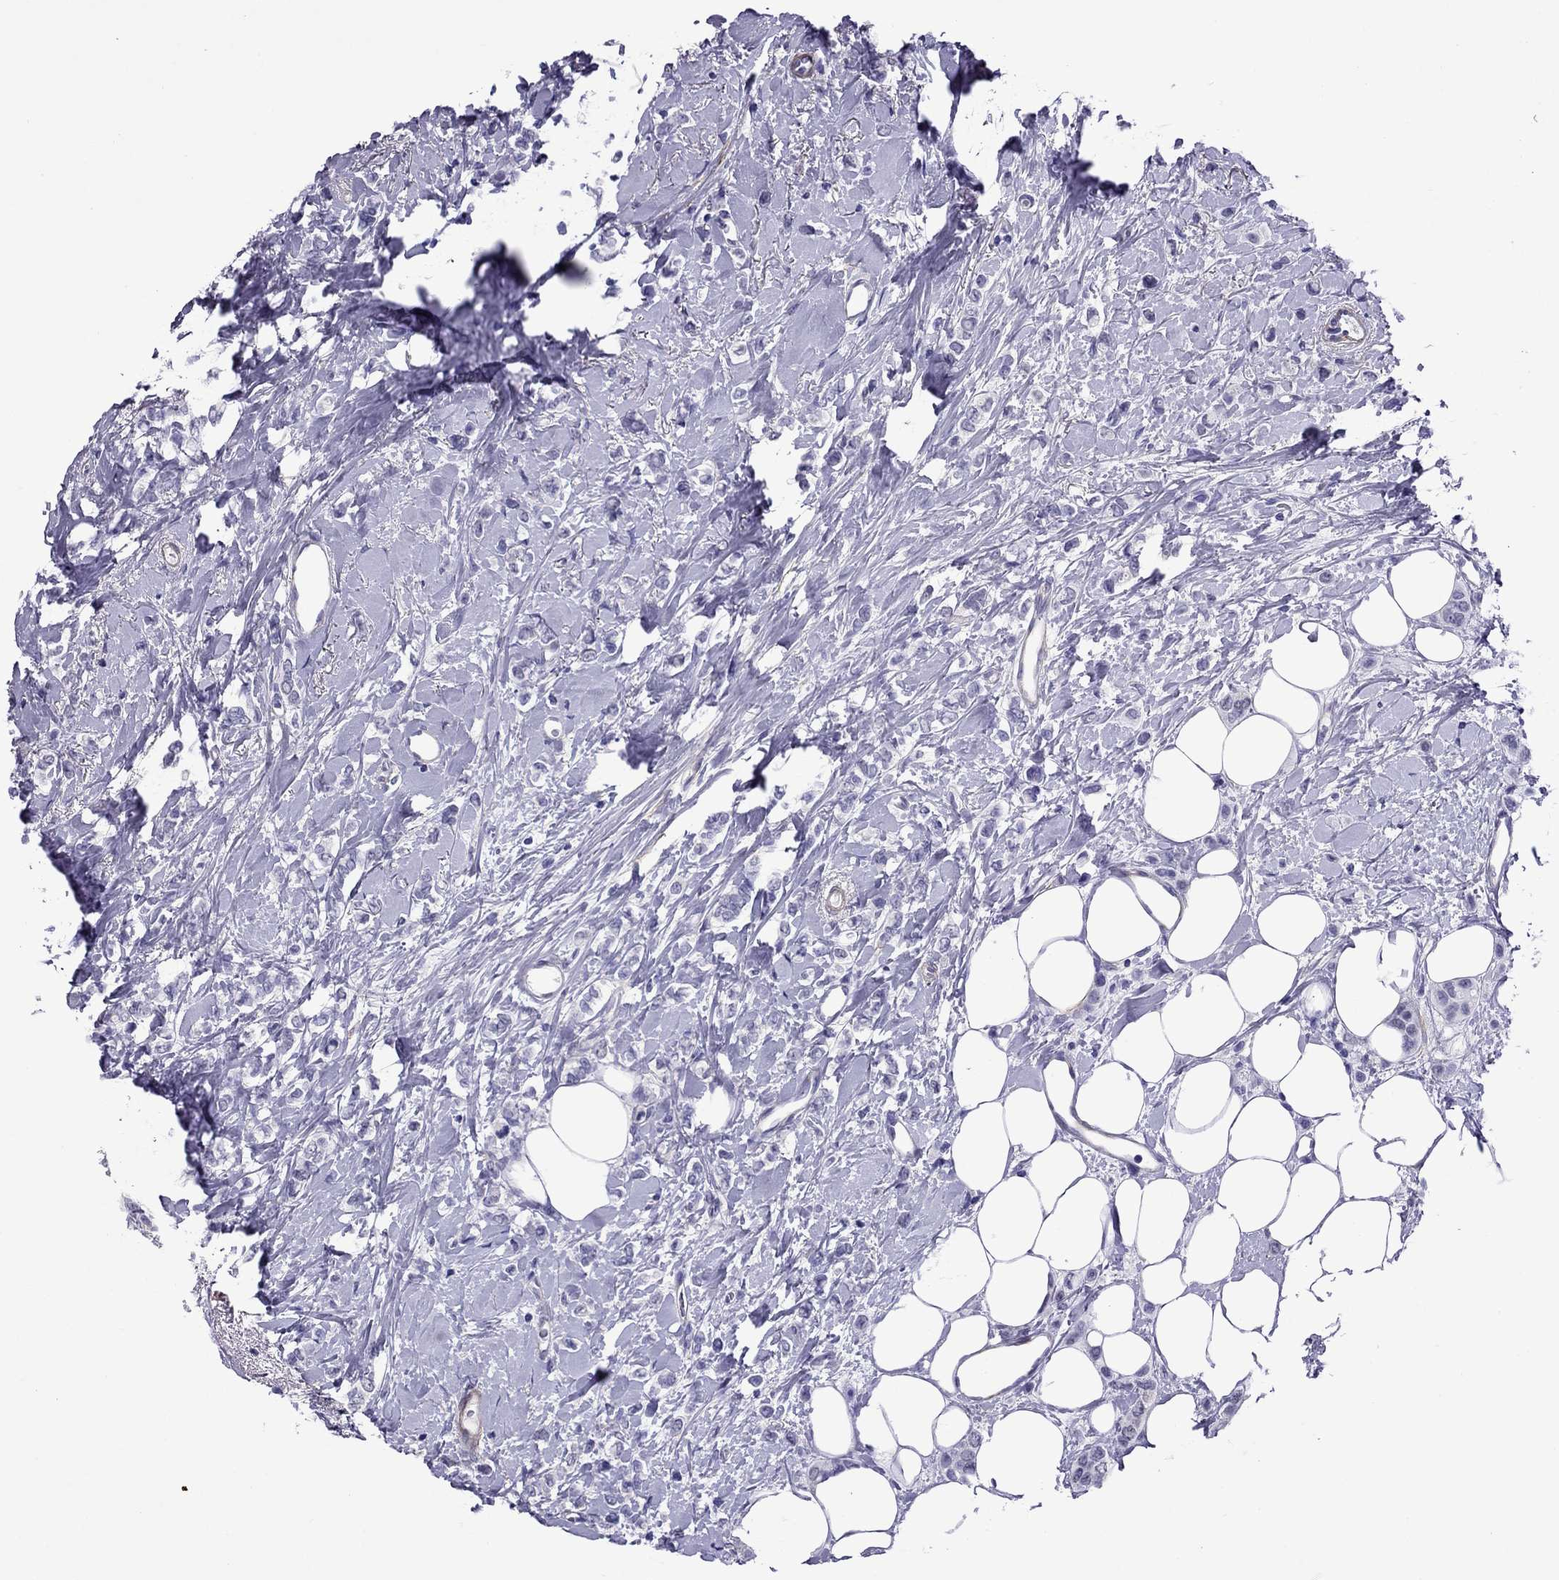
{"staining": {"intensity": "negative", "quantity": "none", "location": "none"}, "tissue": "breast cancer", "cell_type": "Tumor cells", "image_type": "cancer", "snomed": [{"axis": "morphology", "description": "Lobular carcinoma"}, {"axis": "topography", "description": "Breast"}], "caption": "A high-resolution histopathology image shows immunohistochemistry staining of breast lobular carcinoma, which reveals no significant expression in tumor cells. (Stains: DAB IHC with hematoxylin counter stain, Microscopy: brightfield microscopy at high magnification).", "gene": "CHRNA5", "patient": {"sex": "female", "age": 66}}